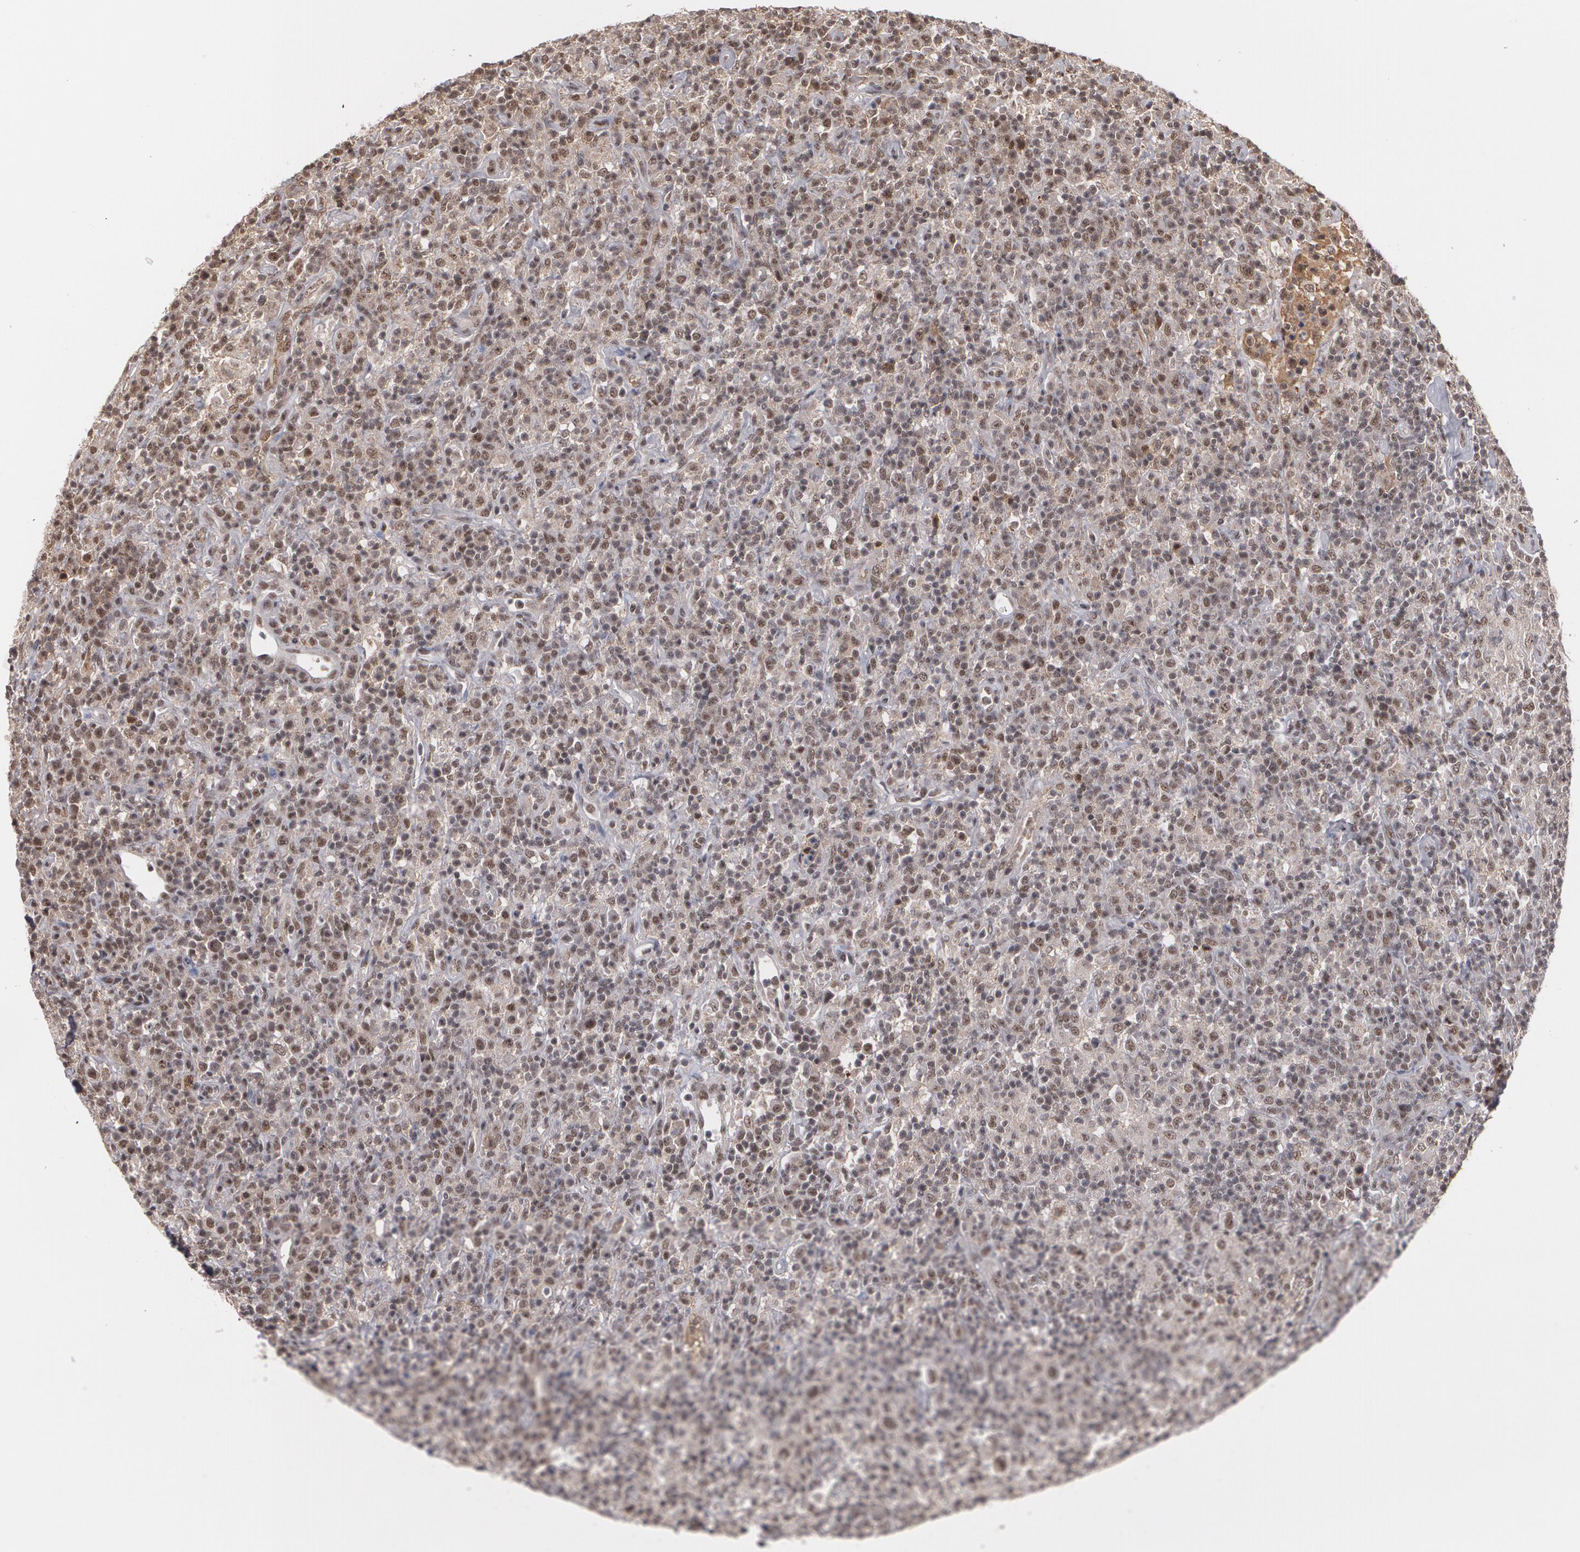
{"staining": {"intensity": "weak", "quantity": "25%-75%", "location": "nuclear"}, "tissue": "lymphoma", "cell_type": "Tumor cells", "image_type": "cancer", "snomed": [{"axis": "morphology", "description": "Hodgkin's disease, NOS"}, {"axis": "topography", "description": "Lymph node"}], "caption": "Hodgkin's disease tissue shows weak nuclear positivity in approximately 25%-75% of tumor cells, visualized by immunohistochemistry.", "gene": "ZNF234", "patient": {"sex": "male", "age": 65}}